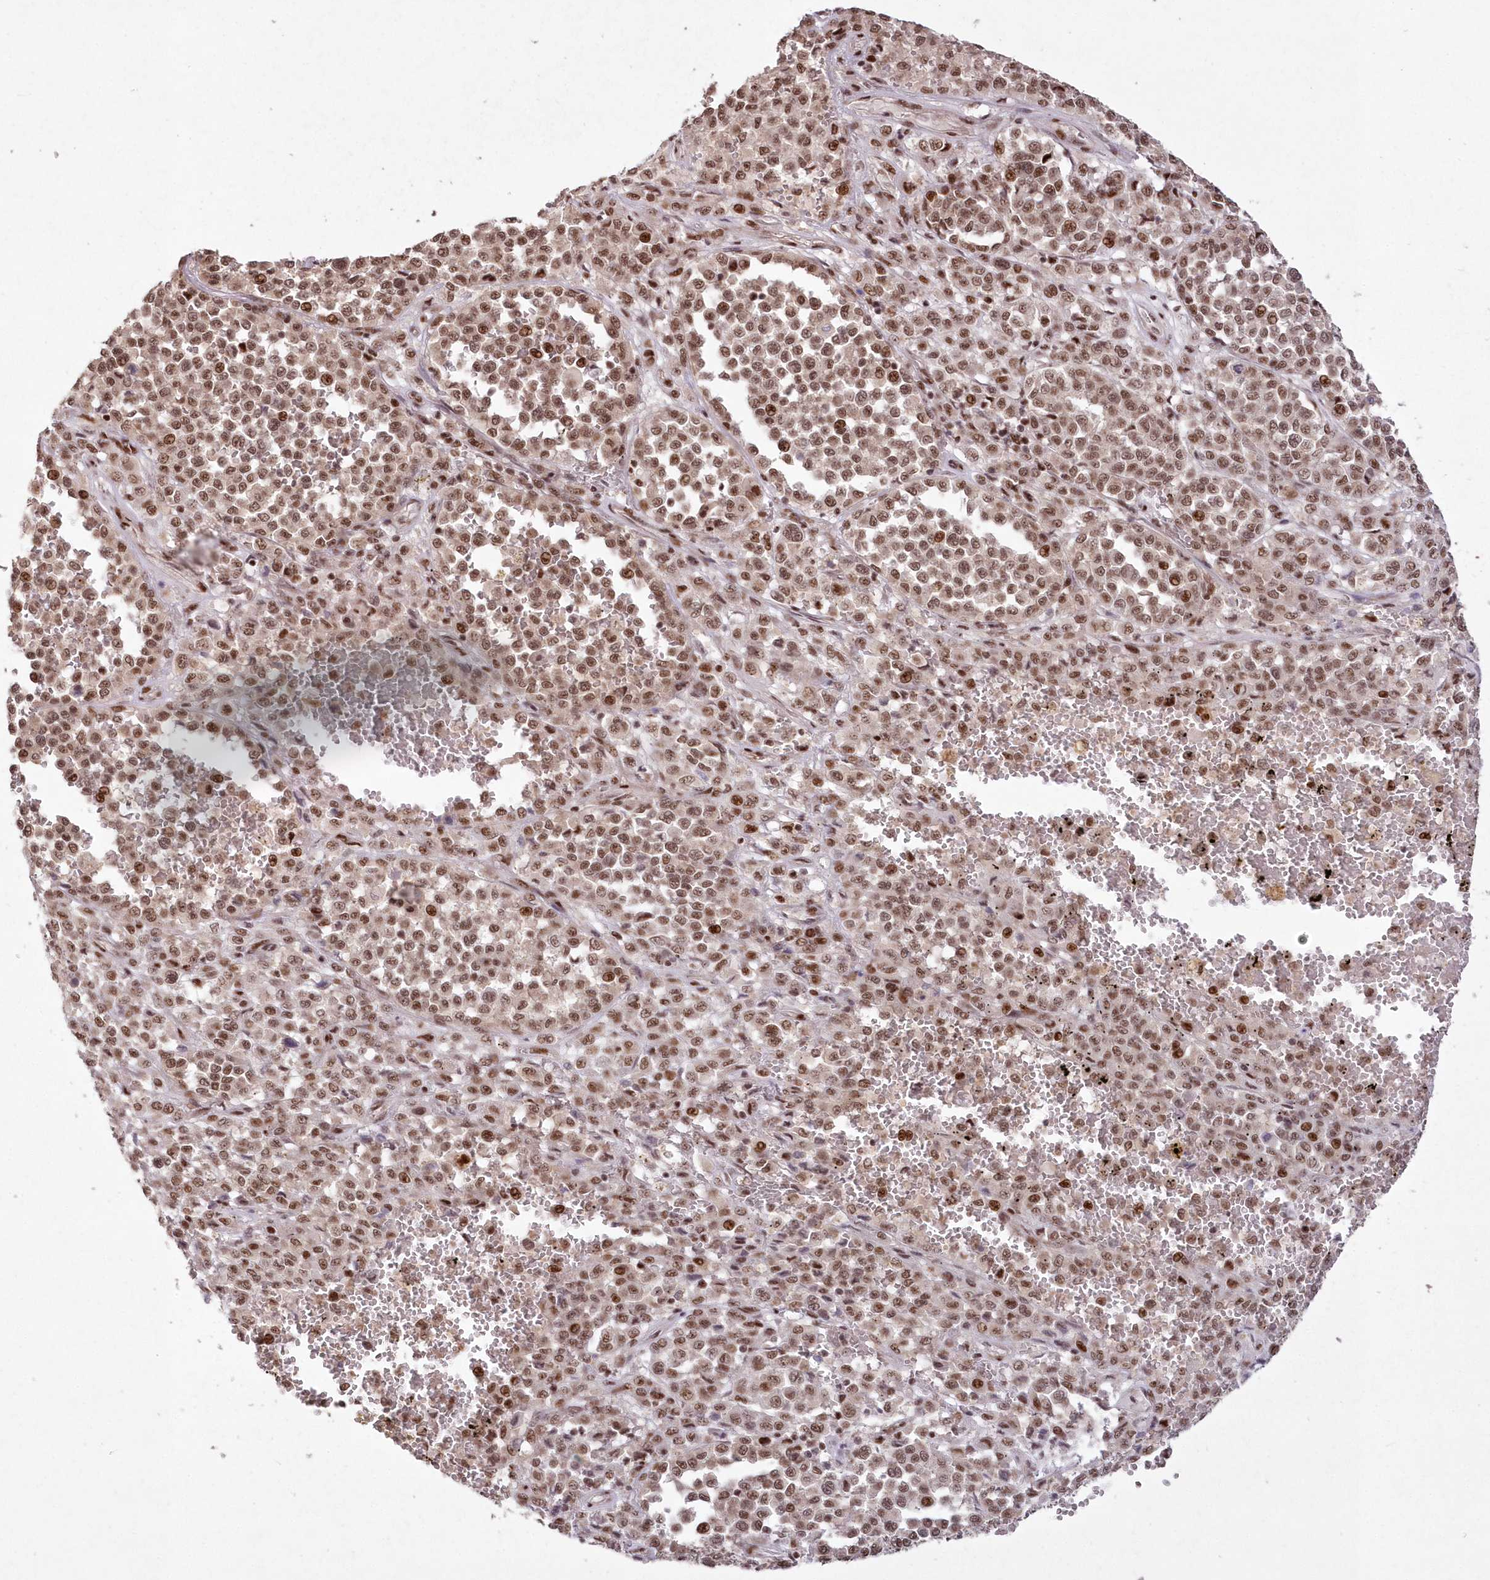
{"staining": {"intensity": "moderate", "quantity": ">75%", "location": "nuclear"}, "tissue": "melanoma", "cell_type": "Tumor cells", "image_type": "cancer", "snomed": [{"axis": "morphology", "description": "Malignant melanoma, Metastatic site"}, {"axis": "topography", "description": "Pancreas"}], "caption": "Malignant melanoma (metastatic site) was stained to show a protein in brown. There is medium levels of moderate nuclear positivity in approximately >75% of tumor cells. The staining was performed using DAB, with brown indicating positive protein expression. Nuclei are stained blue with hematoxylin.", "gene": "WBP1L", "patient": {"sex": "female", "age": 30}}